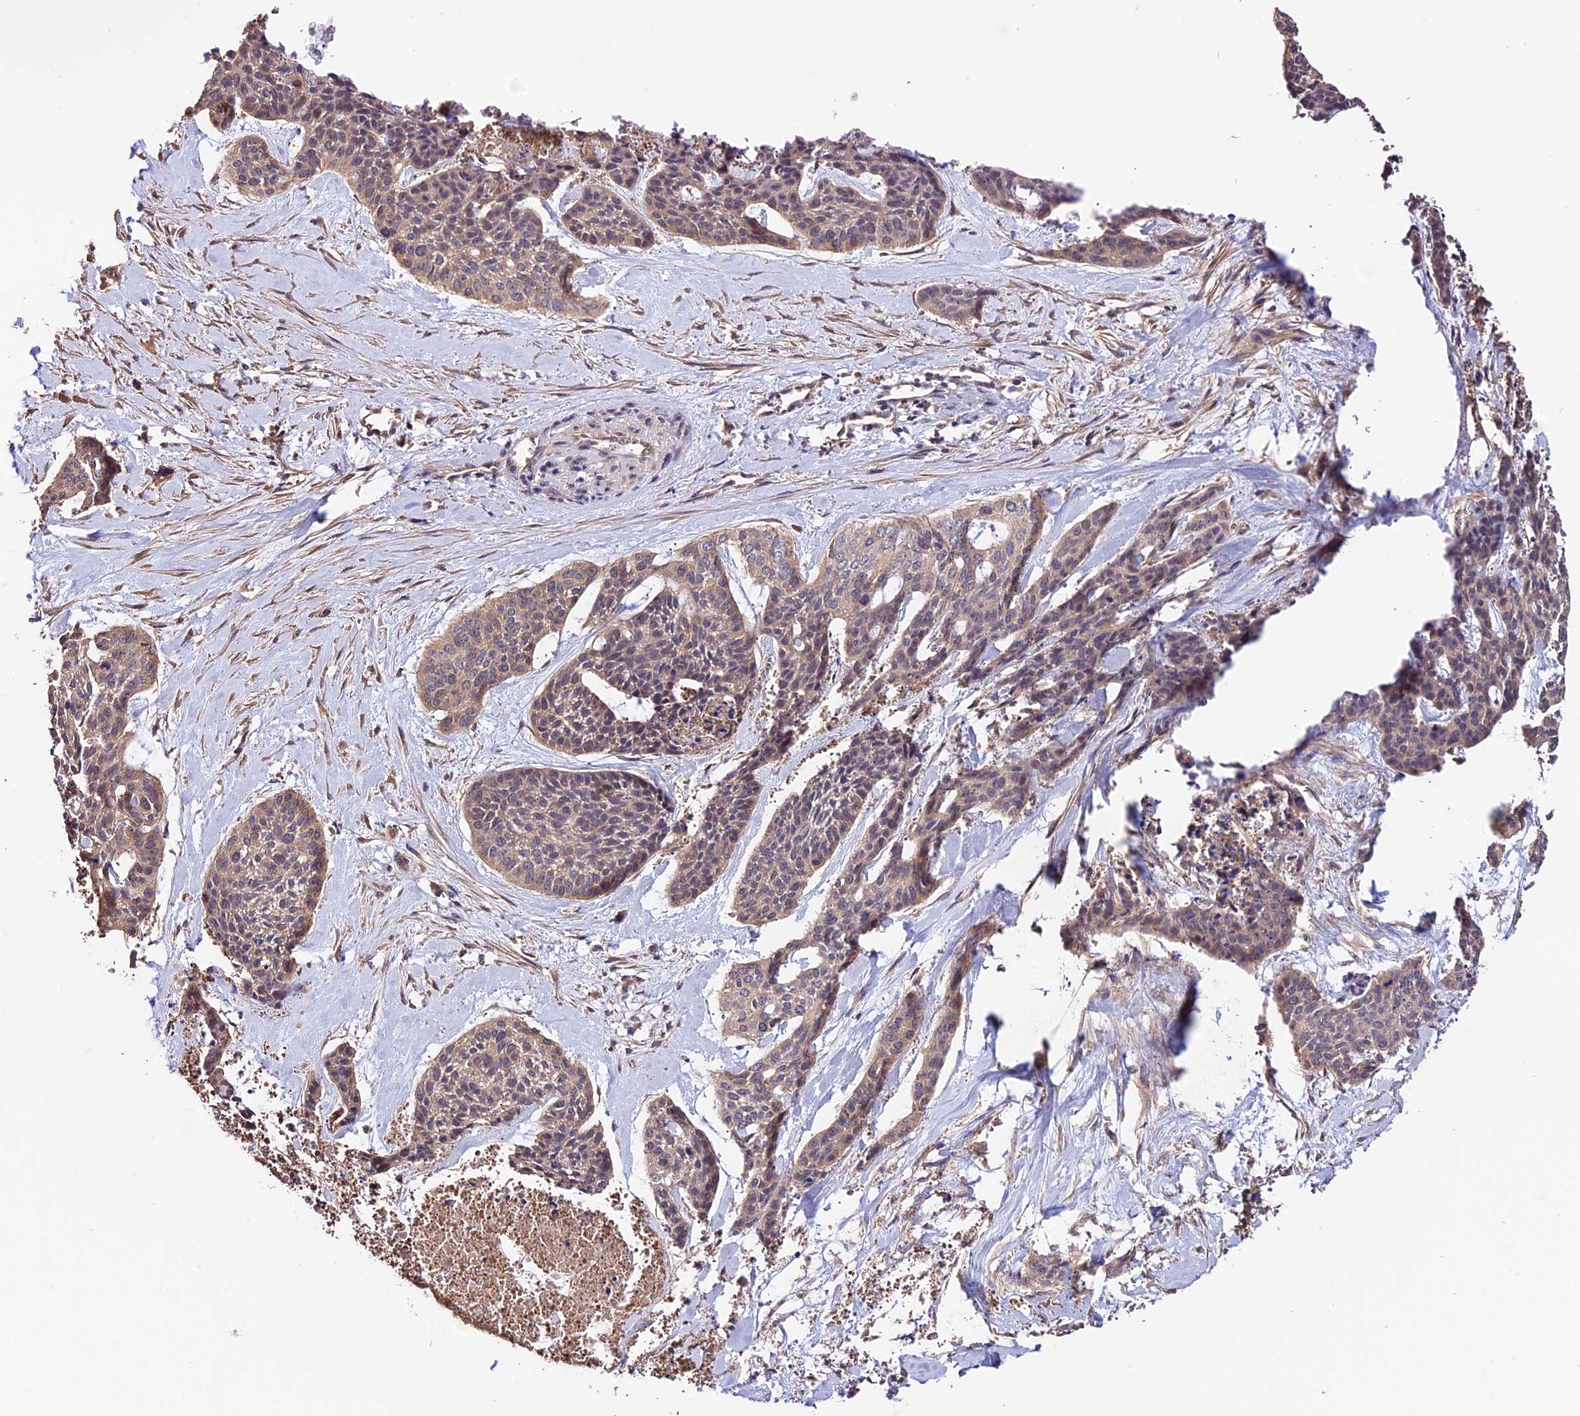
{"staining": {"intensity": "weak", "quantity": "25%-75%", "location": "cytoplasmic/membranous"}, "tissue": "skin cancer", "cell_type": "Tumor cells", "image_type": "cancer", "snomed": [{"axis": "morphology", "description": "Basal cell carcinoma"}, {"axis": "topography", "description": "Skin"}], "caption": "Immunohistochemistry (IHC) (DAB) staining of human skin cancer shows weak cytoplasmic/membranous protein staining in approximately 25%-75% of tumor cells.", "gene": "CES3", "patient": {"sex": "female", "age": 64}}